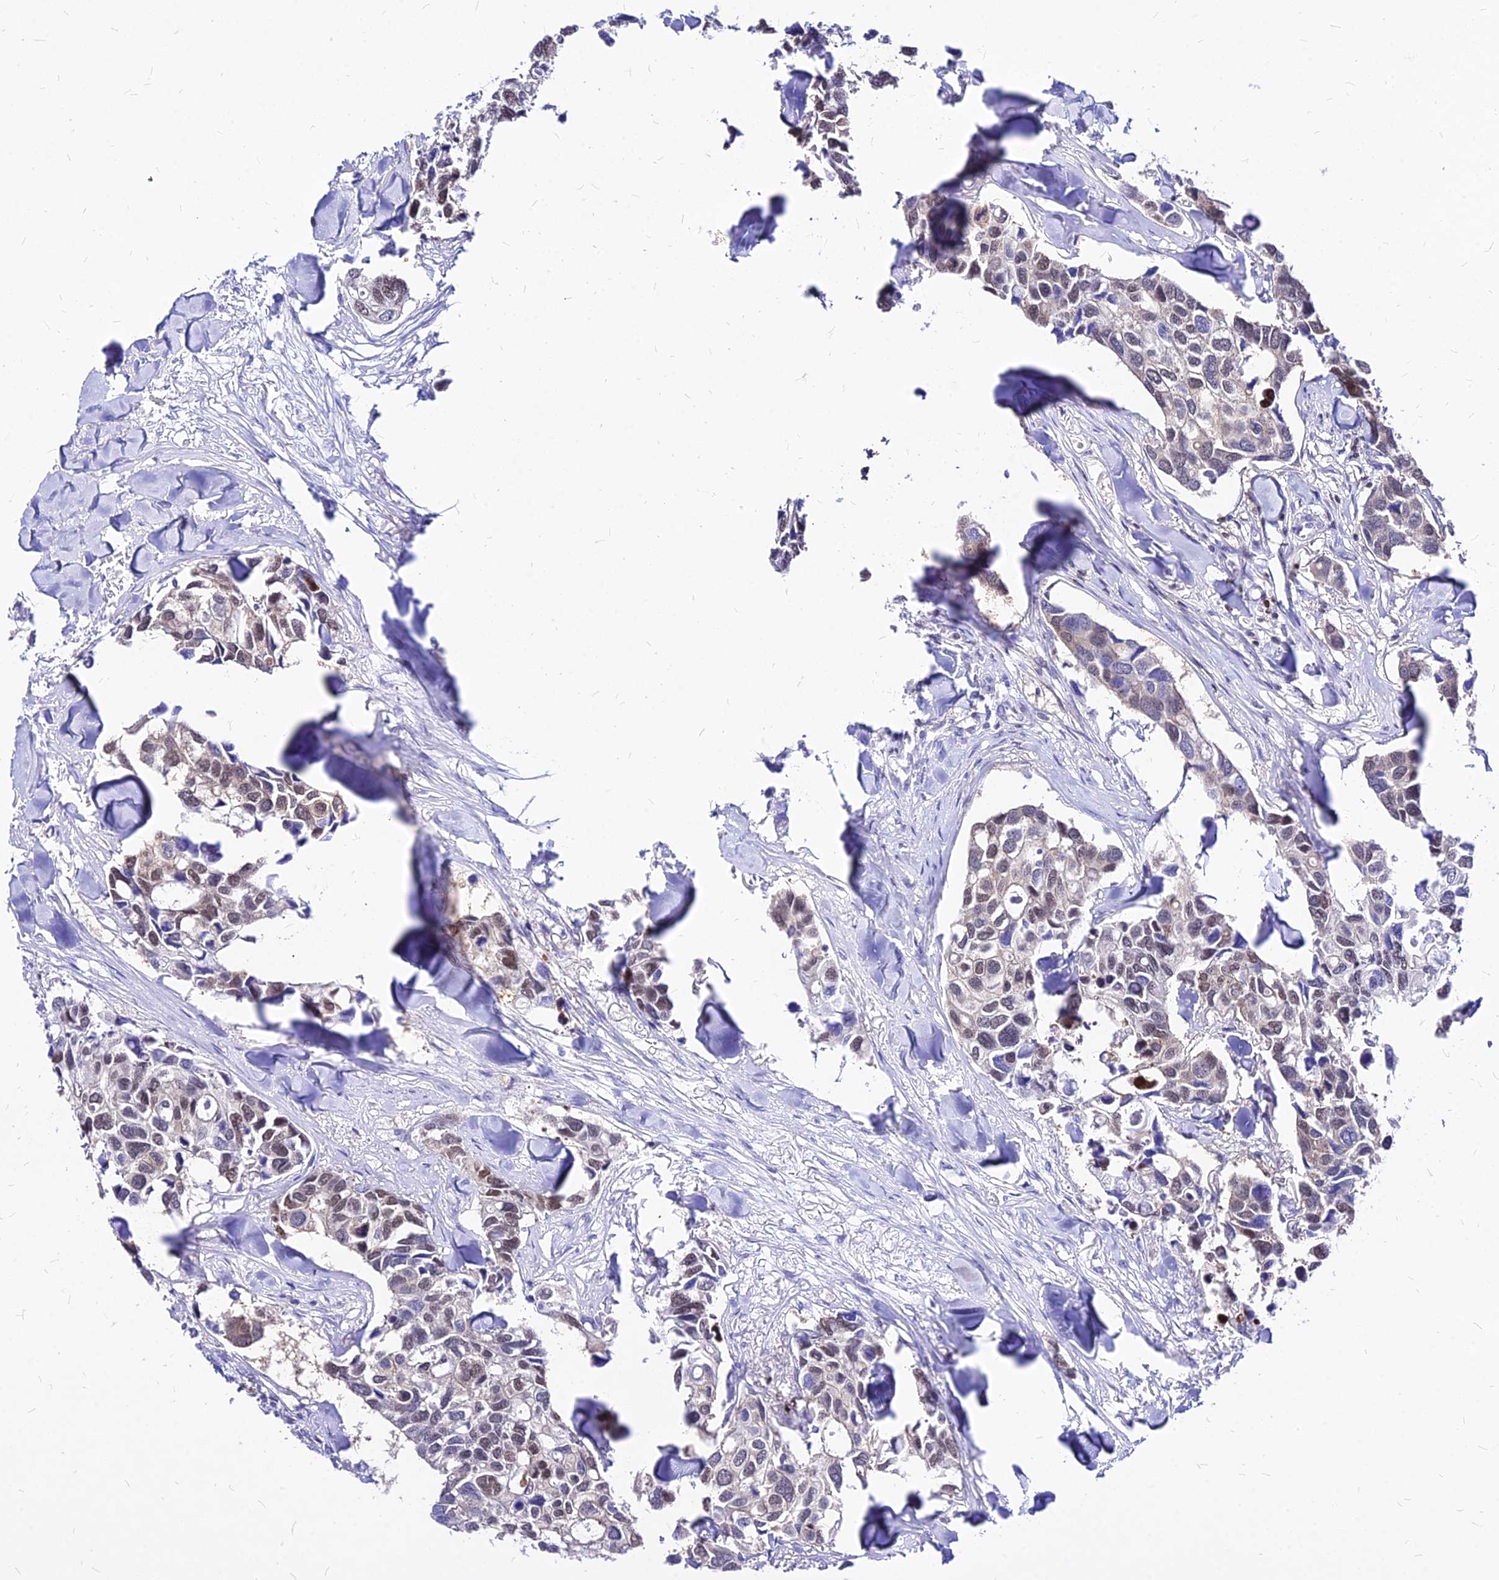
{"staining": {"intensity": "weak", "quantity": "<25%", "location": "nuclear"}, "tissue": "breast cancer", "cell_type": "Tumor cells", "image_type": "cancer", "snomed": [{"axis": "morphology", "description": "Duct carcinoma"}, {"axis": "topography", "description": "Breast"}], "caption": "Human breast invasive ductal carcinoma stained for a protein using immunohistochemistry shows no staining in tumor cells.", "gene": "PAXX", "patient": {"sex": "female", "age": 83}}